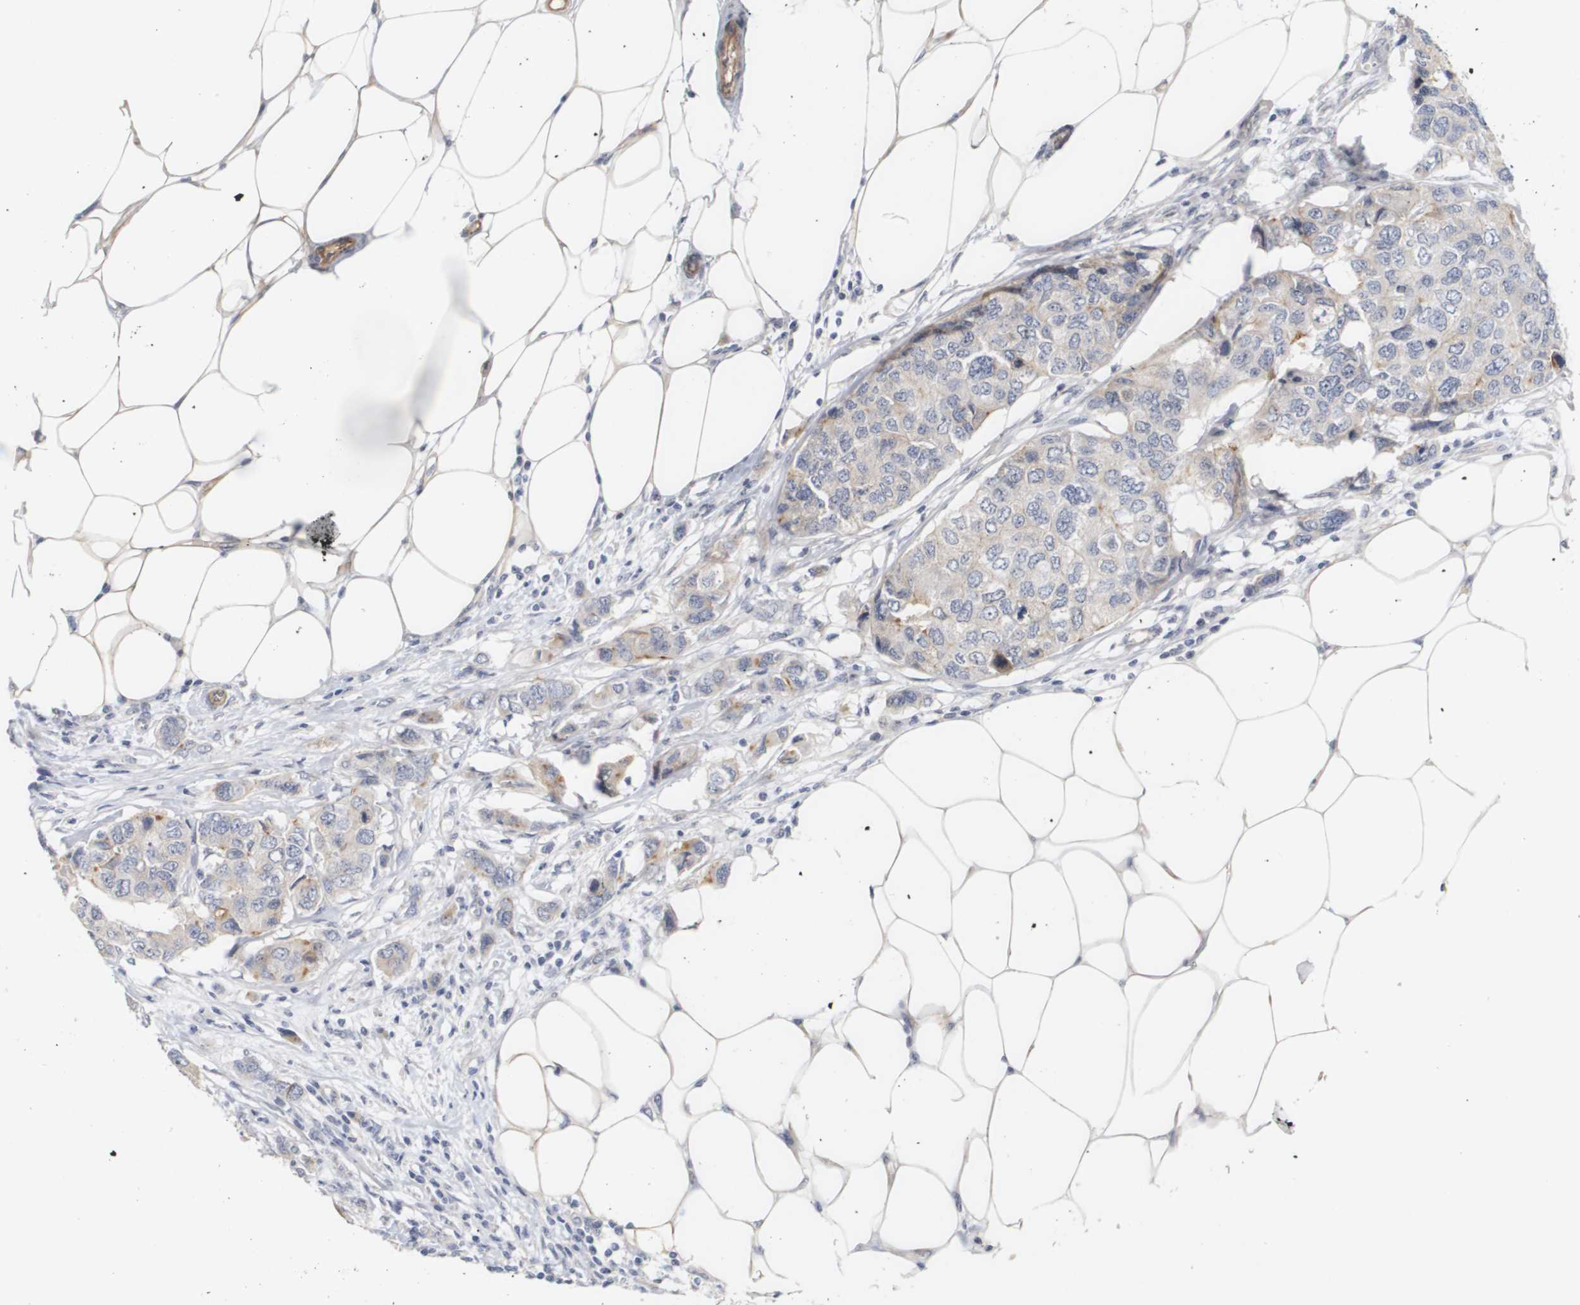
{"staining": {"intensity": "weak", "quantity": ">75%", "location": "cytoplasmic/membranous"}, "tissue": "breast cancer", "cell_type": "Tumor cells", "image_type": "cancer", "snomed": [{"axis": "morphology", "description": "Duct carcinoma"}, {"axis": "topography", "description": "Breast"}], "caption": "Tumor cells display weak cytoplasmic/membranous expression in about >75% of cells in infiltrating ductal carcinoma (breast). (Brightfield microscopy of DAB IHC at high magnification).", "gene": "CYB561", "patient": {"sex": "female", "age": 50}}